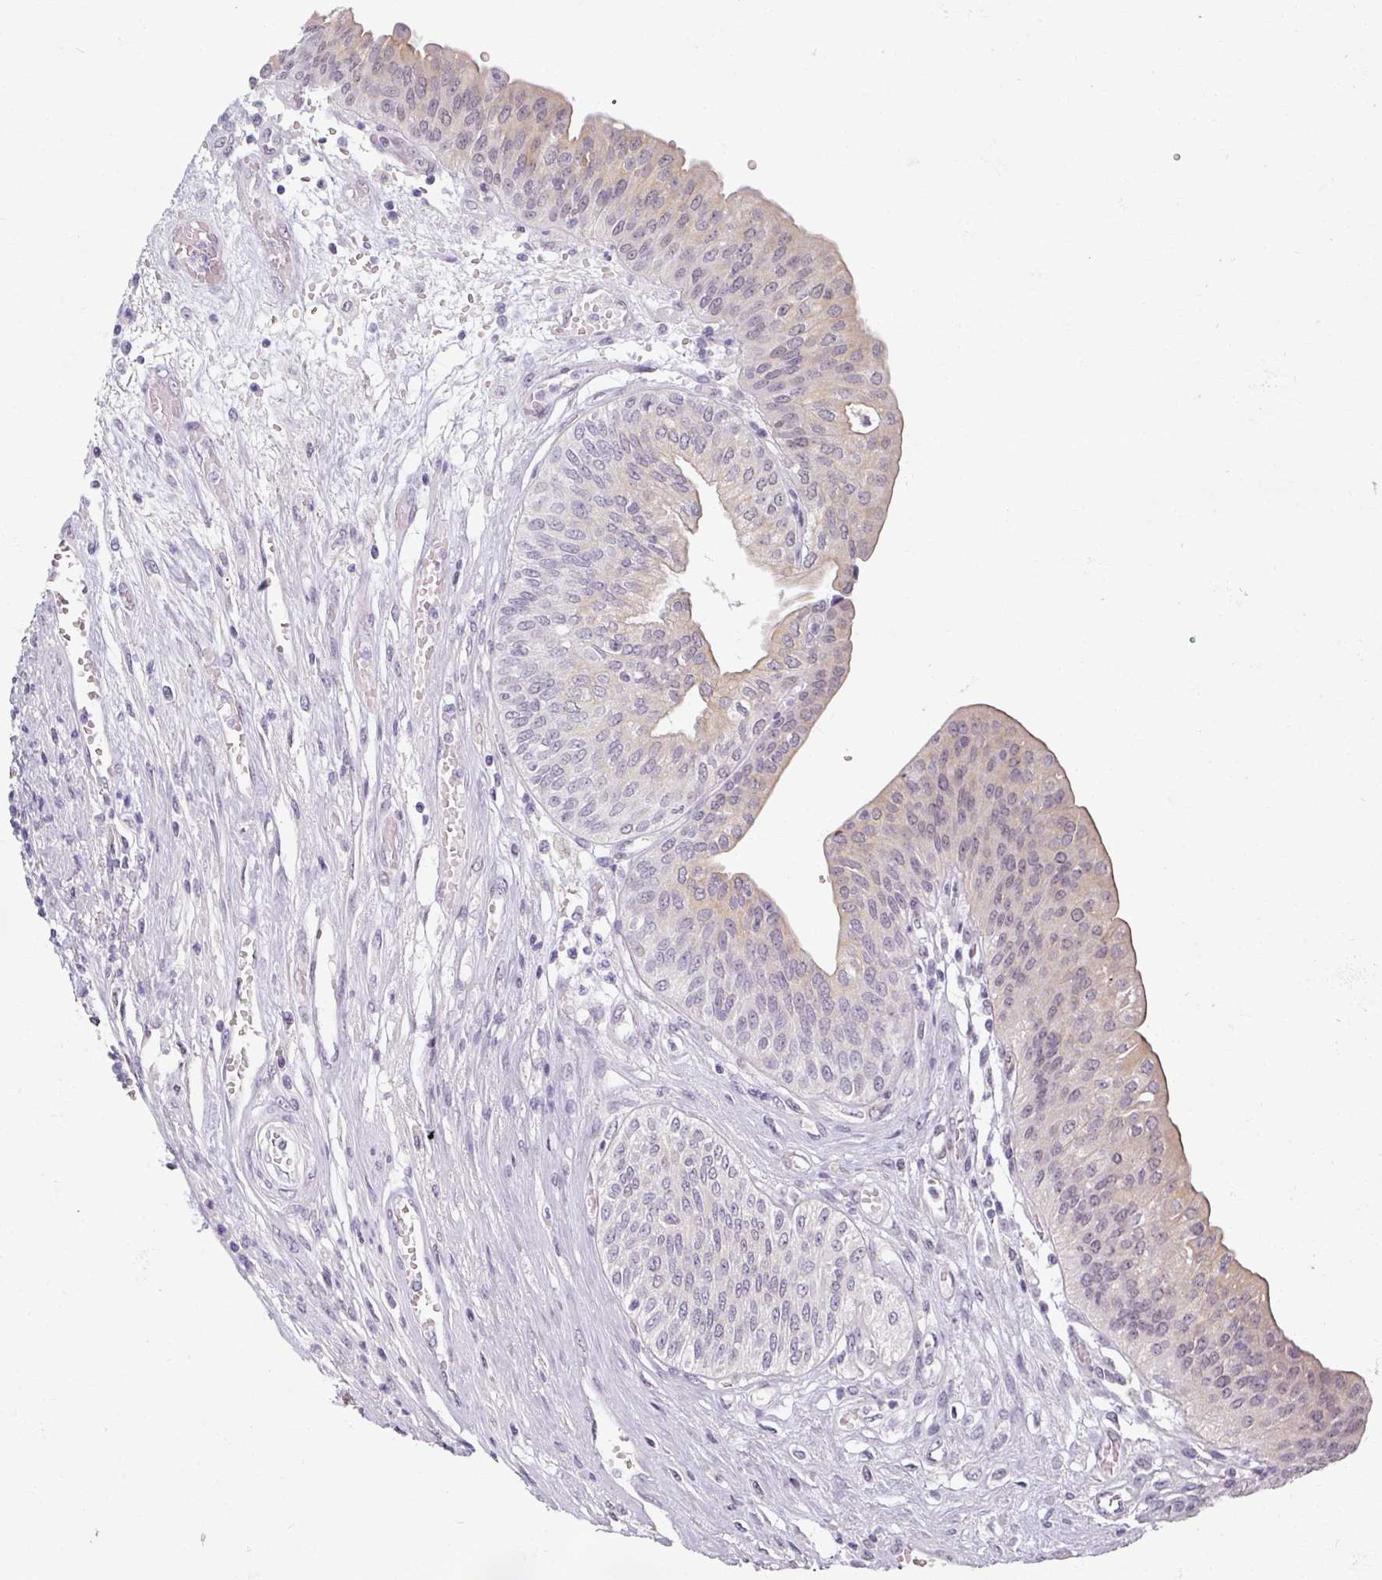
{"staining": {"intensity": "negative", "quantity": "none", "location": "none"}, "tissue": "urothelial cancer", "cell_type": "Tumor cells", "image_type": "cancer", "snomed": [{"axis": "morphology", "description": "Urothelial carcinoma, High grade"}, {"axis": "topography", "description": "Urinary bladder"}], "caption": "Tumor cells are negative for protein expression in human urothelial carcinoma (high-grade).", "gene": "RIPOR3", "patient": {"sex": "female", "age": 79}}